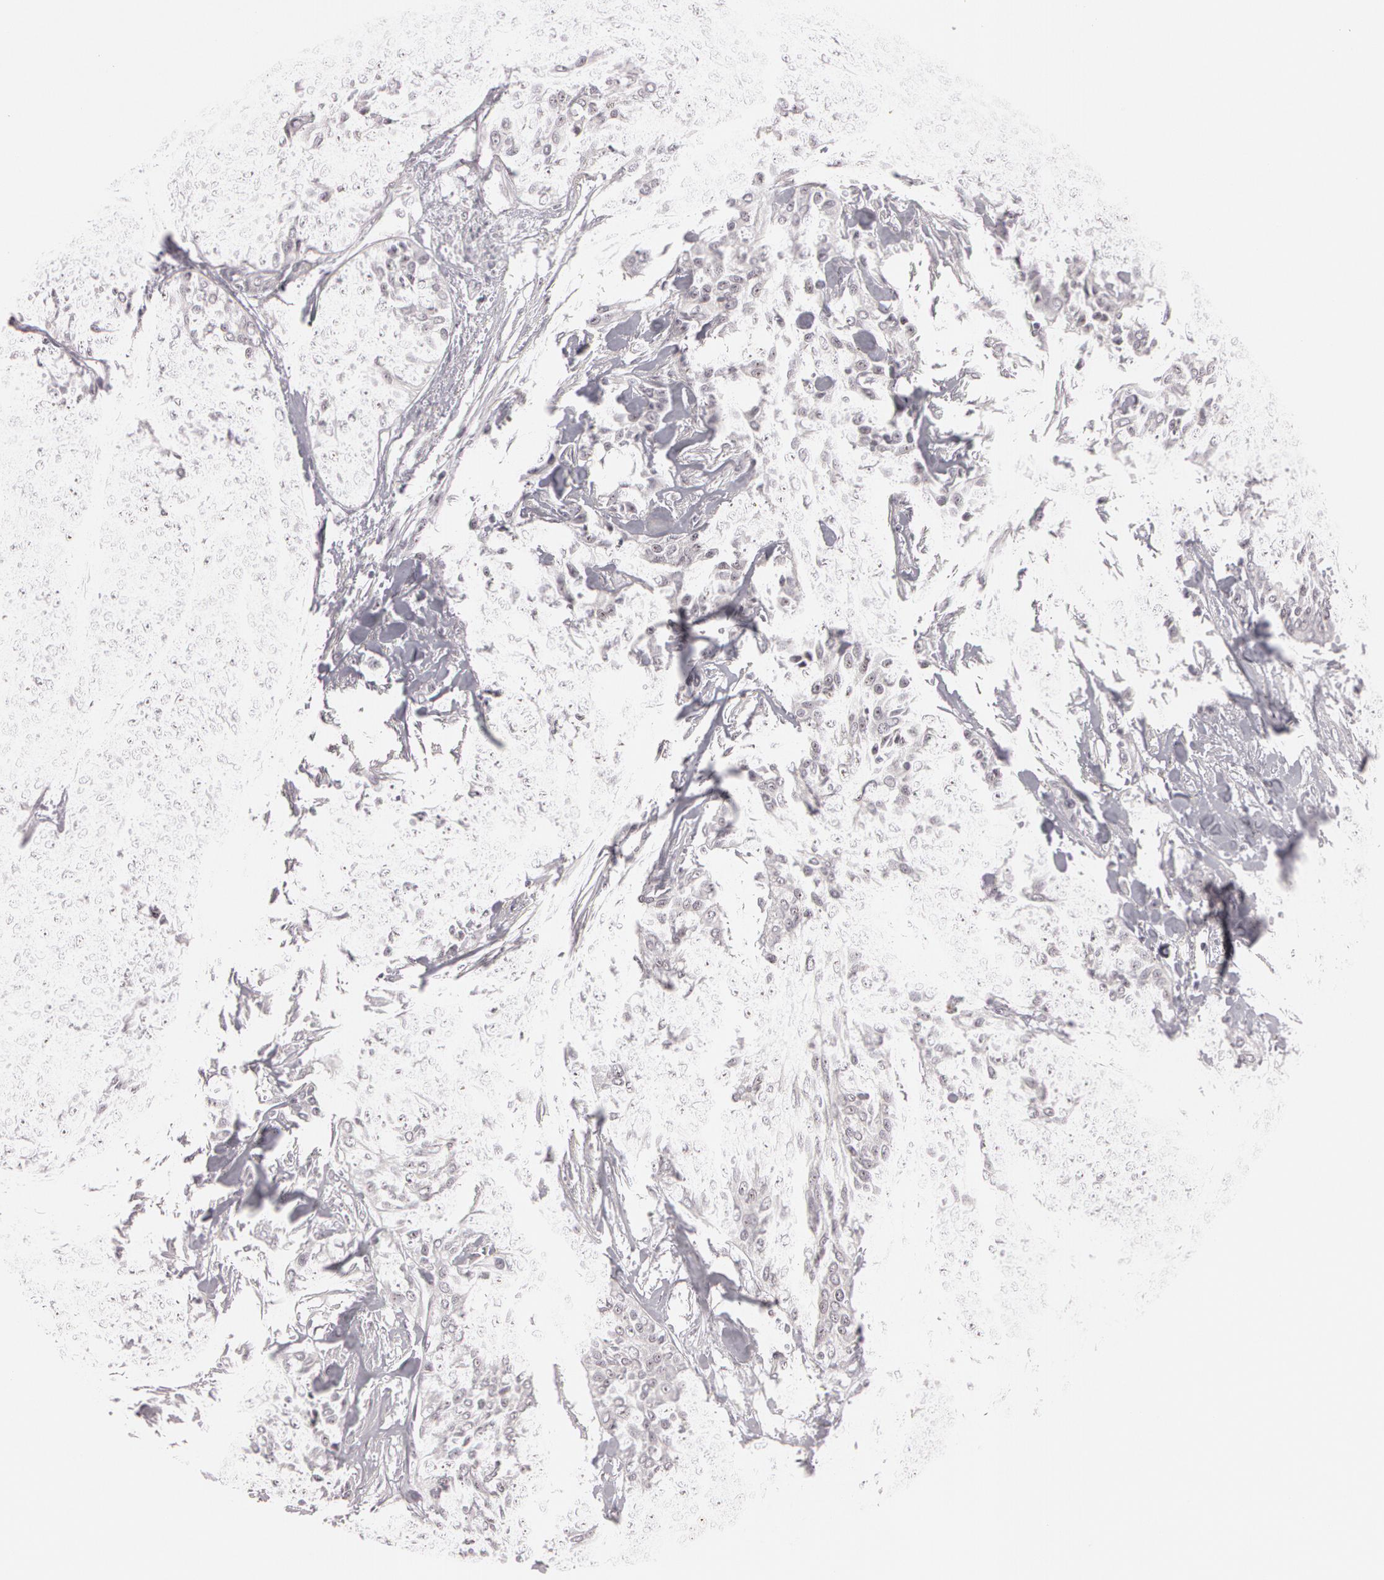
{"staining": {"intensity": "negative", "quantity": "none", "location": "none"}, "tissue": "urothelial cancer", "cell_type": "Tumor cells", "image_type": "cancer", "snomed": [{"axis": "morphology", "description": "Urothelial carcinoma, High grade"}, {"axis": "topography", "description": "Urinary bladder"}], "caption": "Immunohistochemistry (IHC) image of neoplastic tissue: high-grade urothelial carcinoma stained with DAB (3,3'-diaminobenzidine) displays no significant protein staining in tumor cells.", "gene": "FBL", "patient": {"sex": "male", "age": 56}}